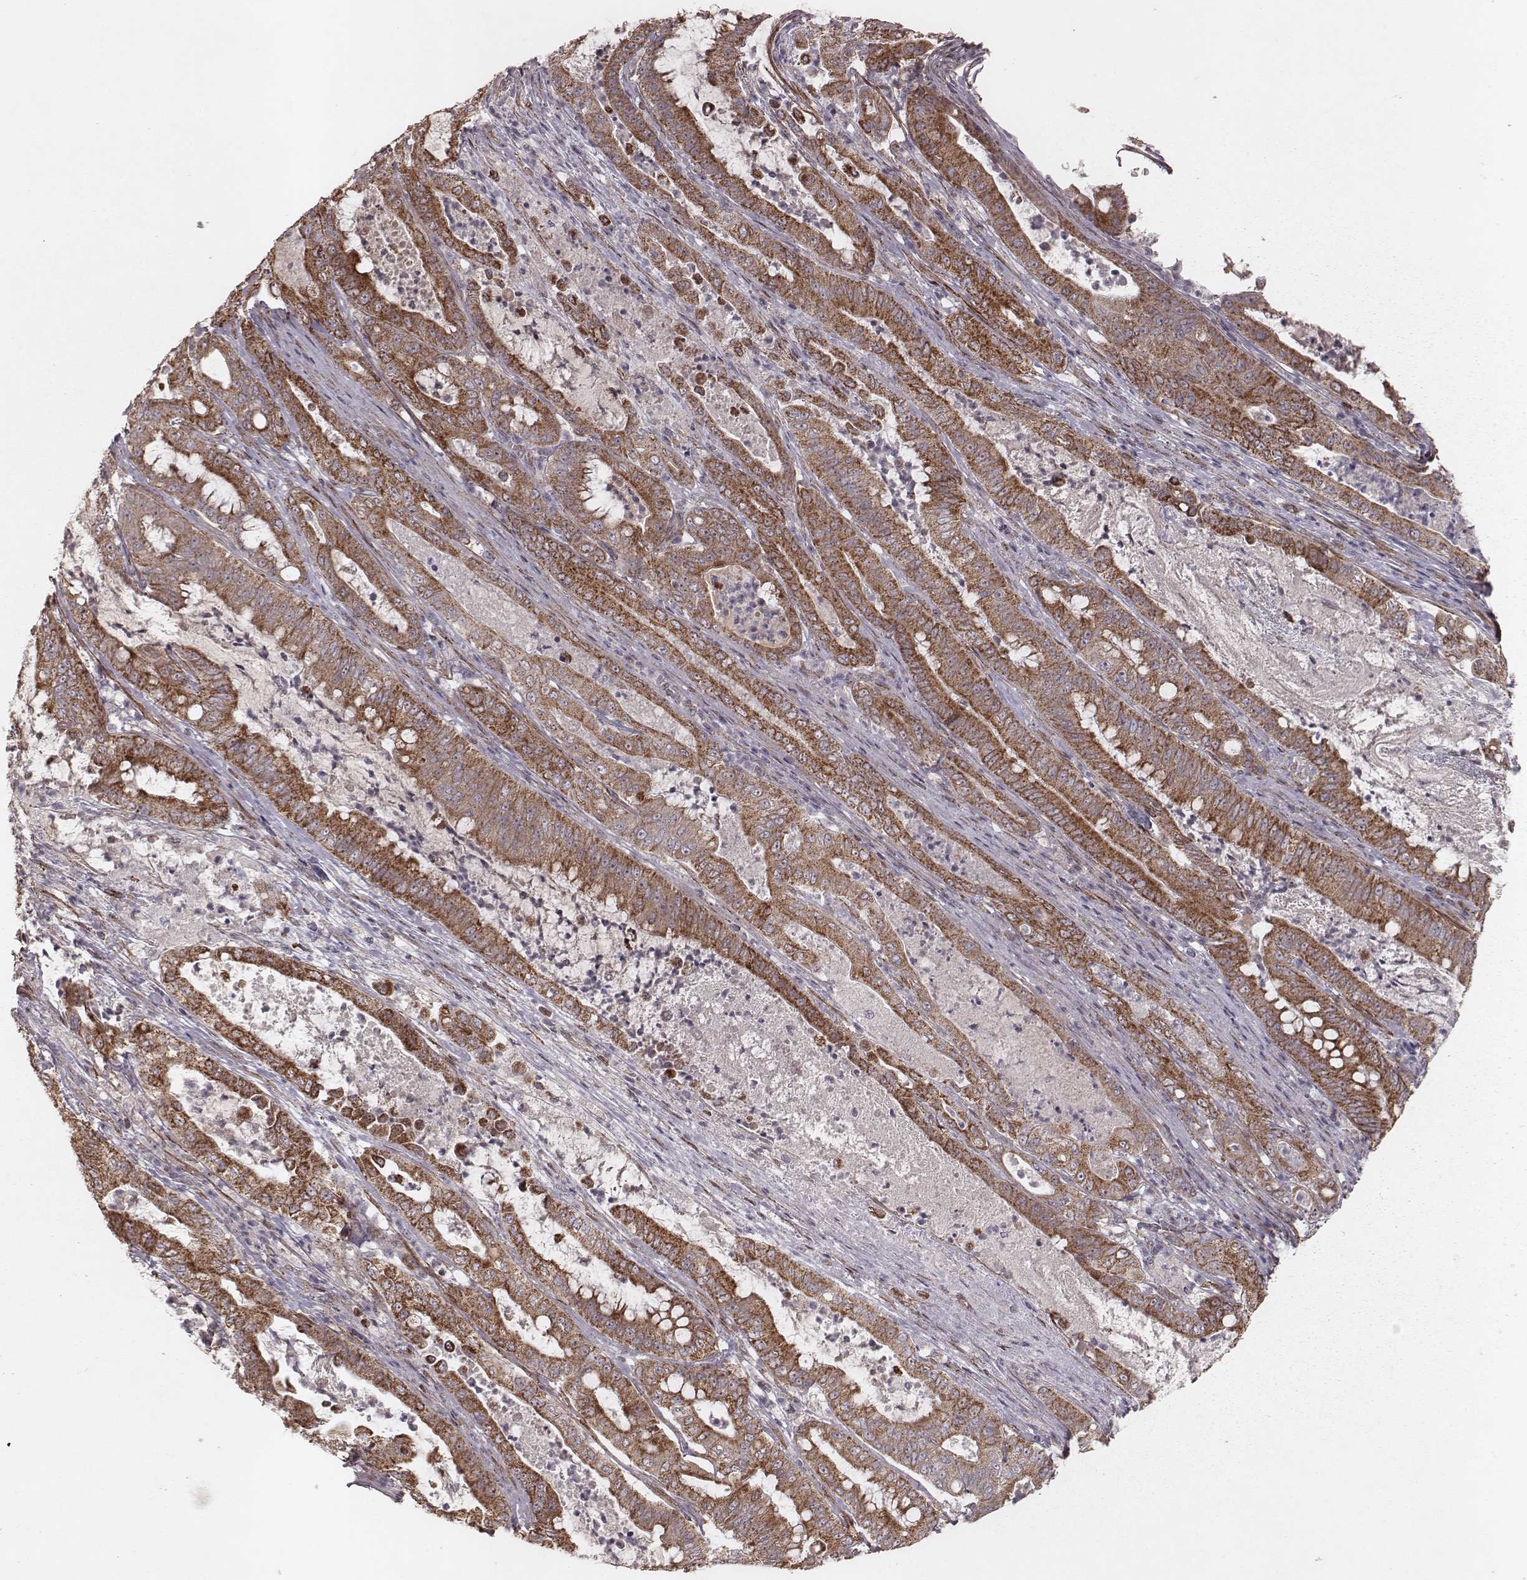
{"staining": {"intensity": "moderate", "quantity": ">75%", "location": "cytoplasmic/membranous"}, "tissue": "pancreatic cancer", "cell_type": "Tumor cells", "image_type": "cancer", "snomed": [{"axis": "morphology", "description": "Adenocarcinoma, NOS"}, {"axis": "topography", "description": "Pancreas"}], "caption": "Moderate cytoplasmic/membranous staining is seen in approximately >75% of tumor cells in pancreatic cancer.", "gene": "NDUFA7", "patient": {"sex": "male", "age": 71}}